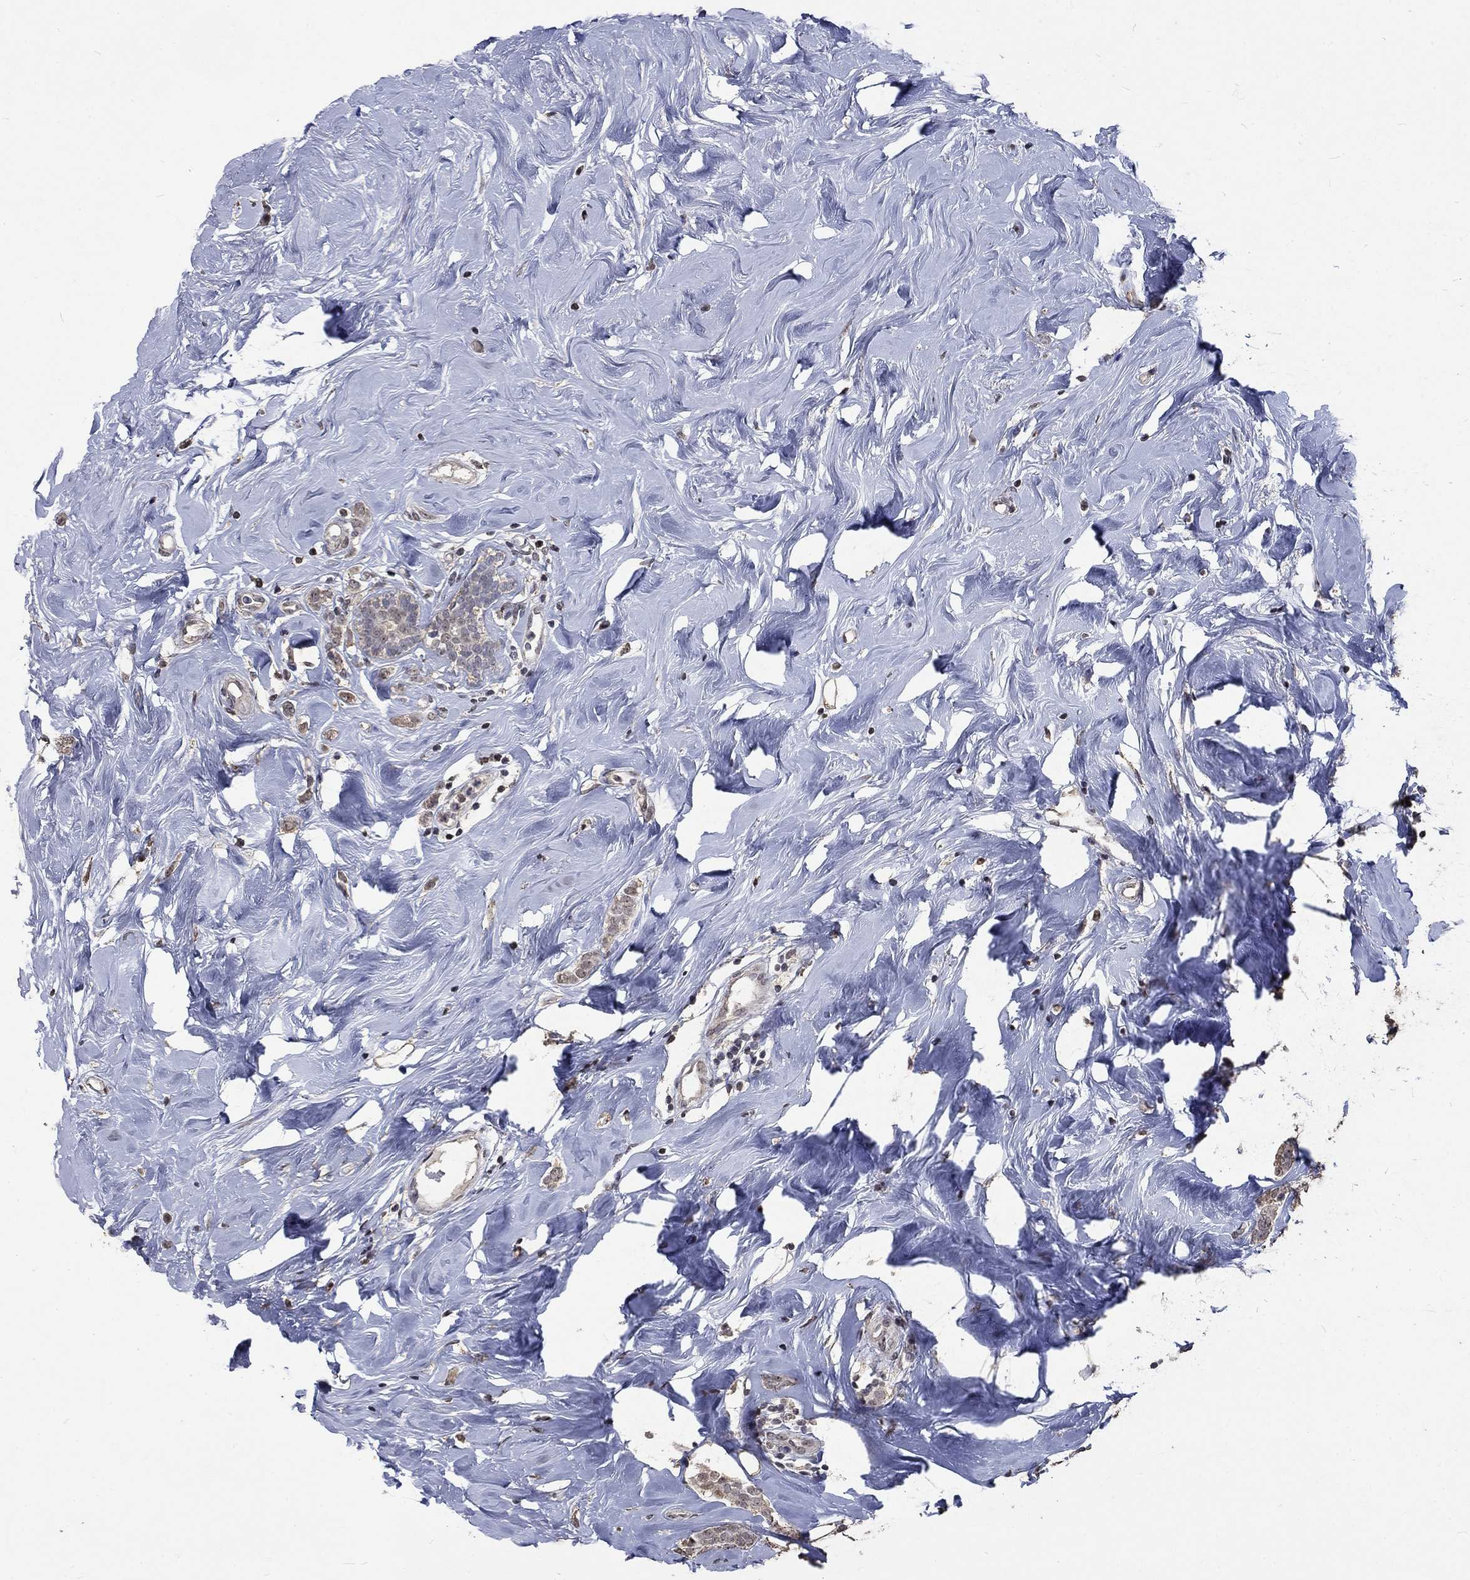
{"staining": {"intensity": "negative", "quantity": "none", "location": "none"}, "tissue": "breast cancer", "cell_type": "Tumor cells", "image_type": "cancer", "snomed": [{"axis": "morphology", "description": "Lobular carcinoma"}, {"axis": "topography", "description": "Breast"}], "caption": "This histopathology image is of lobular carcinoma (breast) stained with immunohistochemistry to label a protein in brown with the nuclei are counter-stained blue. There is no expression in tumor cells.", "gene": "SPATA33", "patient": {"sex": "female", "age": 49}}